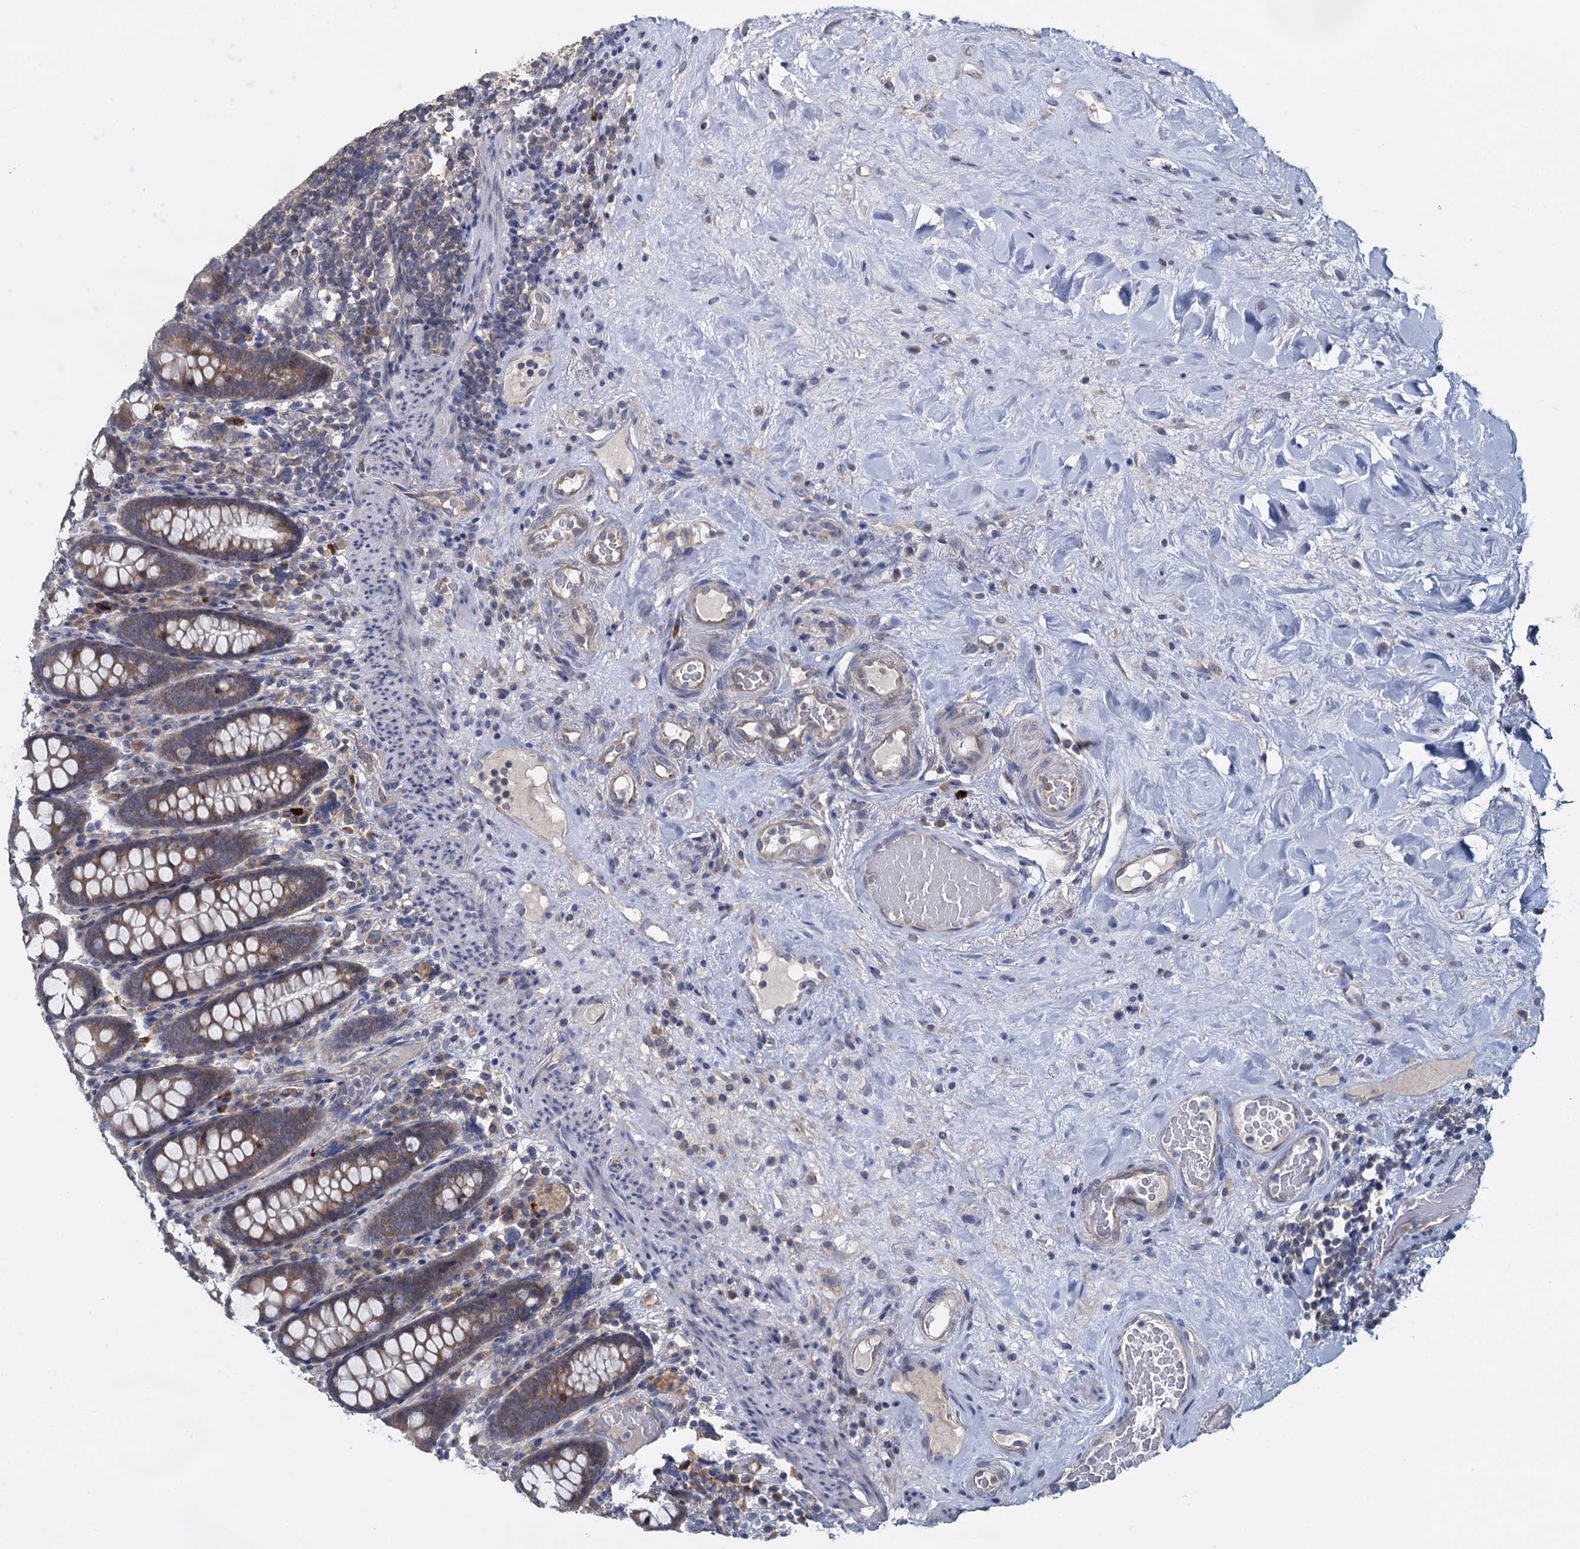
{"staining": {"intensity": "weak", "quantity": ">75%", "location": "cytoplasmic/membranous"}, "tissue": "colon", "cell_type": "Endothelial cells", "image_type": "normal", "snomed": [{"axis": "morphology", "description": "Normal tissue, NOS"}, {"axis": "topography", "description": "Colon"}], "caption": "Approximately >75% of endothelial cells in benign colon reveal weak cytoplasmic/membranous protein staining as visualized by brown immunohistochemical staining.", "gene": "GSTM2", "patient": {"sex": "female", "age": 79}}